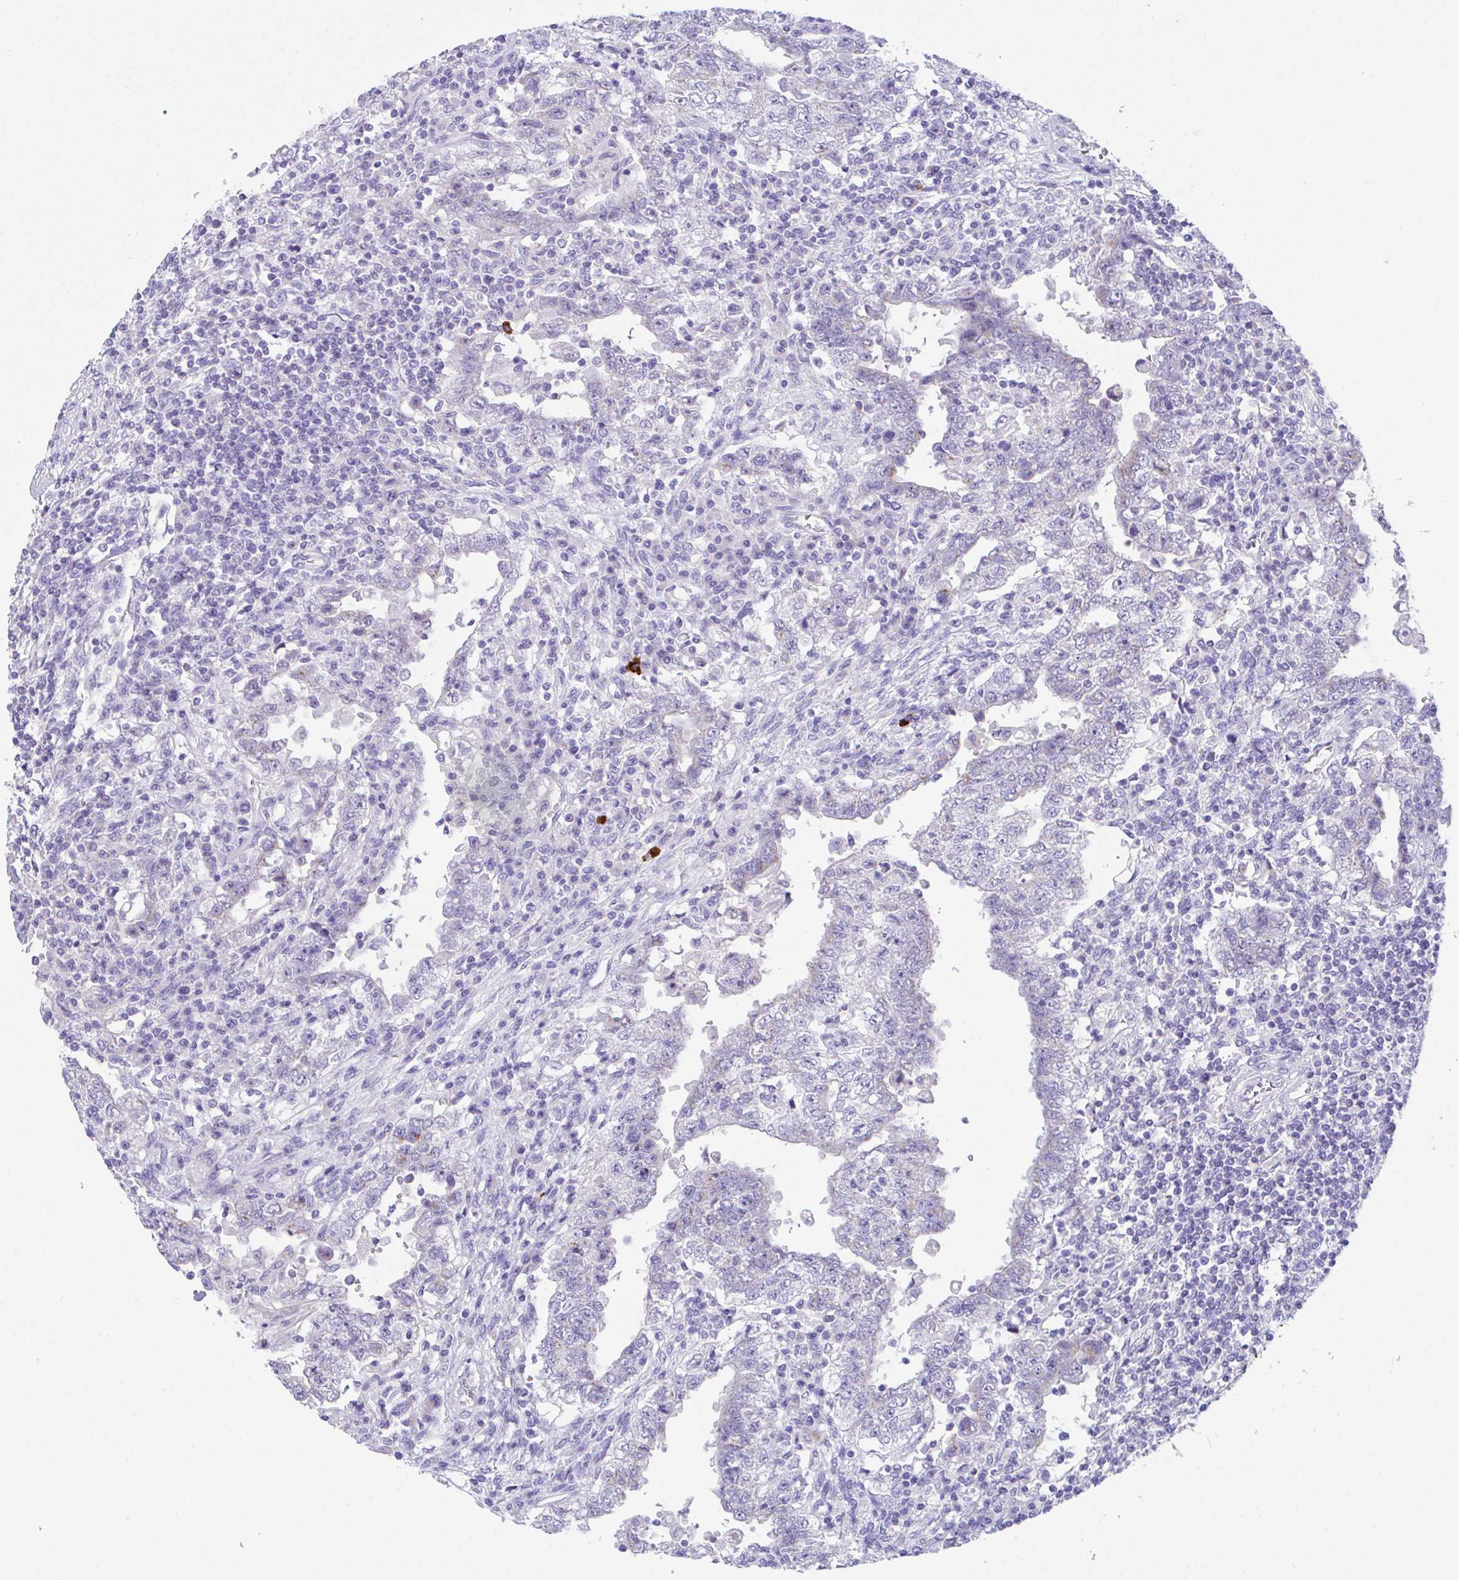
{"staining": {"intensity": "negative", "quantity": "none", "location": "none"}, "tissue": "testis cancer", "cell_type": "Tumor cells", "image_type": "cancer", "snomed": [{"axis": "morphology", "description": "Carcinoma, Embryonal, NOS"}, {"axis": "topography", "description": "Testis"}], "caption": "High power microscopy image of an immunohistochemistry (IHC) micrograph of testis cancer, revealing no significant positivity in tumor cells. (DAB (3,3'-diaminobenzidine) IHC visualized using brightfield microscopy, high magnification).", "gene": "SLC16A6", "patient": {"sex": "male", "age": 26}}